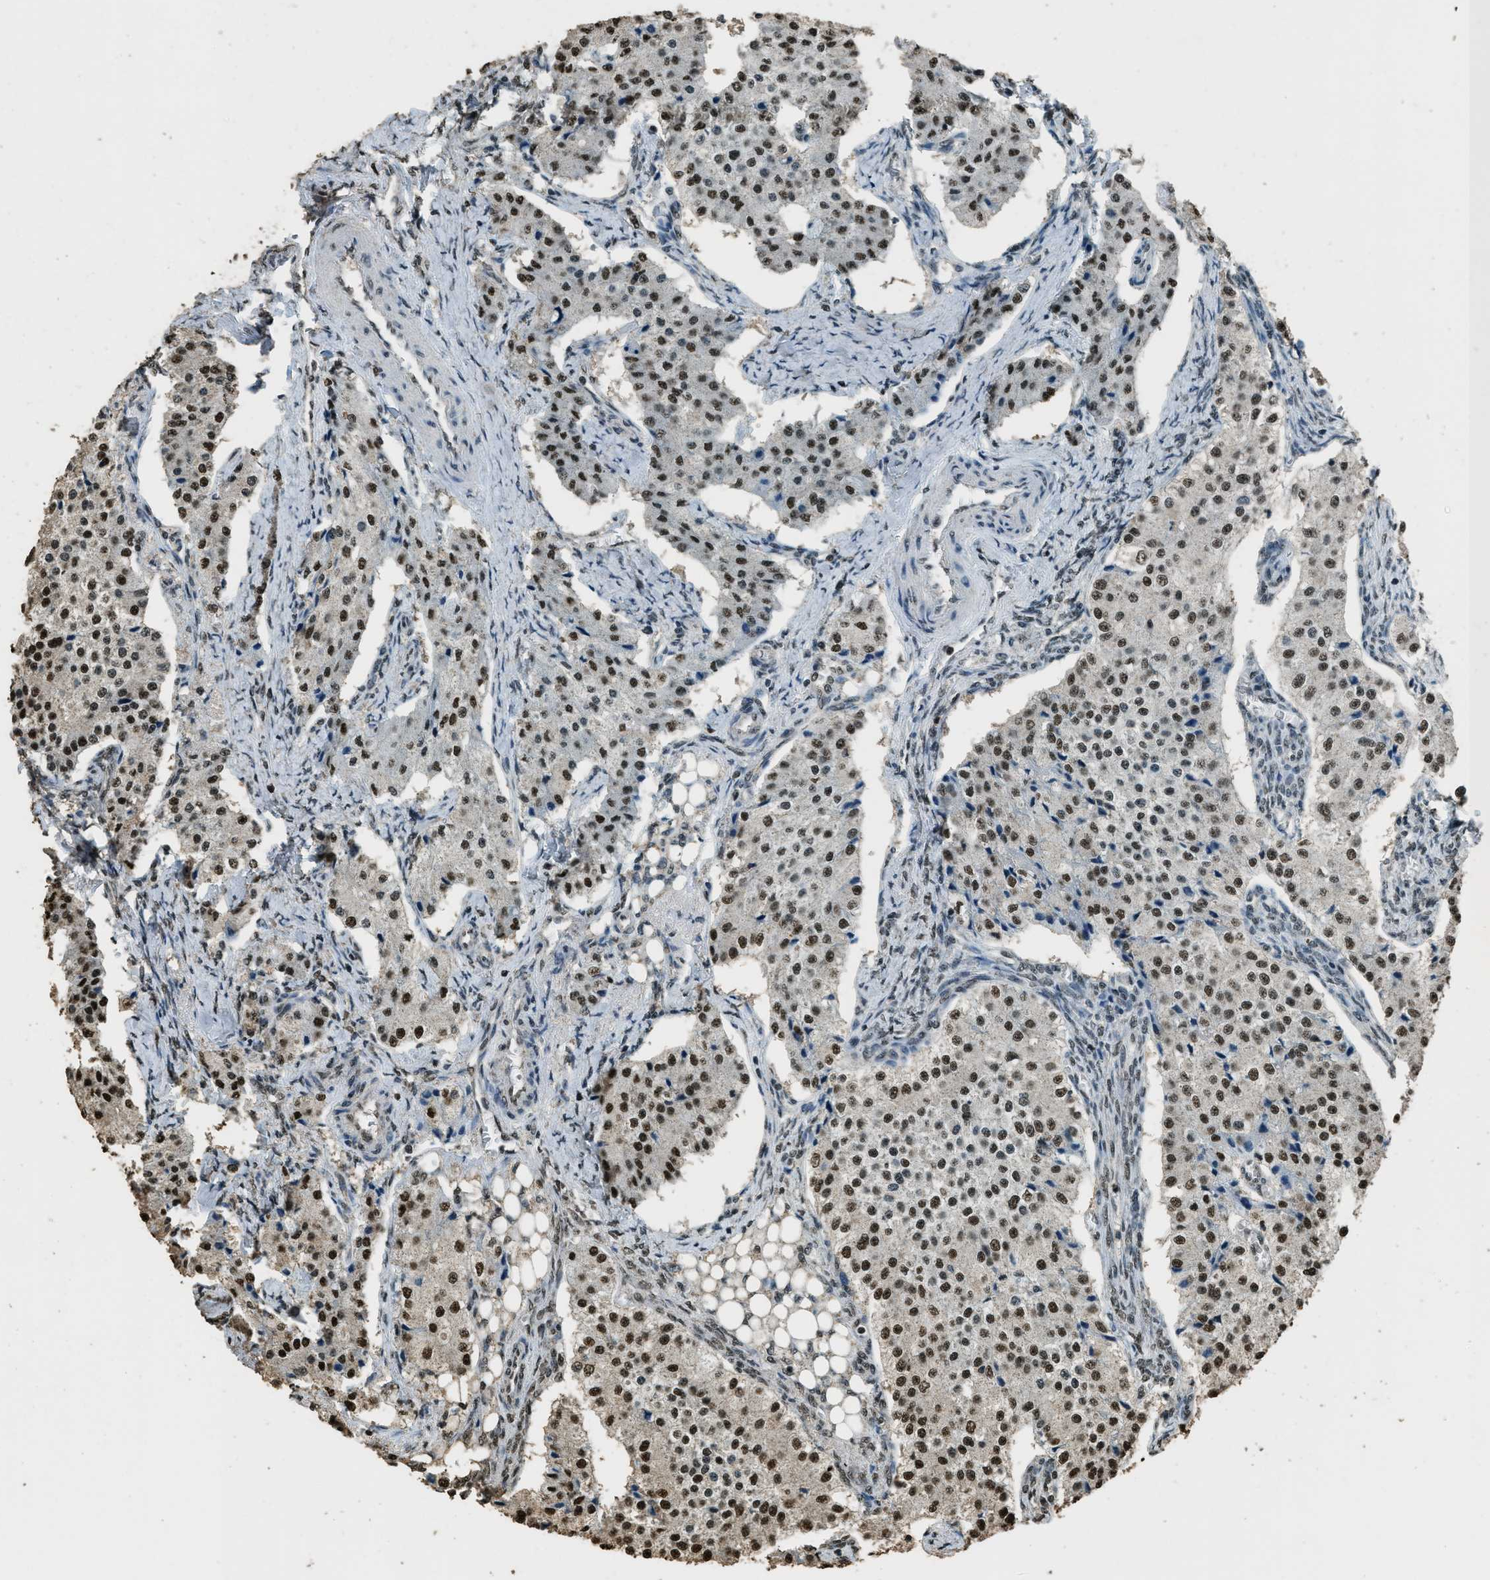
{"staining": {"intensity": "strong", "quantity": ">75%", "location": "nuclear"}, "tissue": "carcinoid", "cell_type": "Tumor cells", "image_type": "cancer", "snomed": [{"axis": "morphology", "description": "Carcinoid, malignant, NOS"}, {"axis": "topography", "description": "Colon"}], "caption": "Protein expression analysis of carcinoid exhibits strong nuclear positivity in about >75% of tumor cells.", "gene": "MYB", "patient": {"sex": "female", "age": 52}}